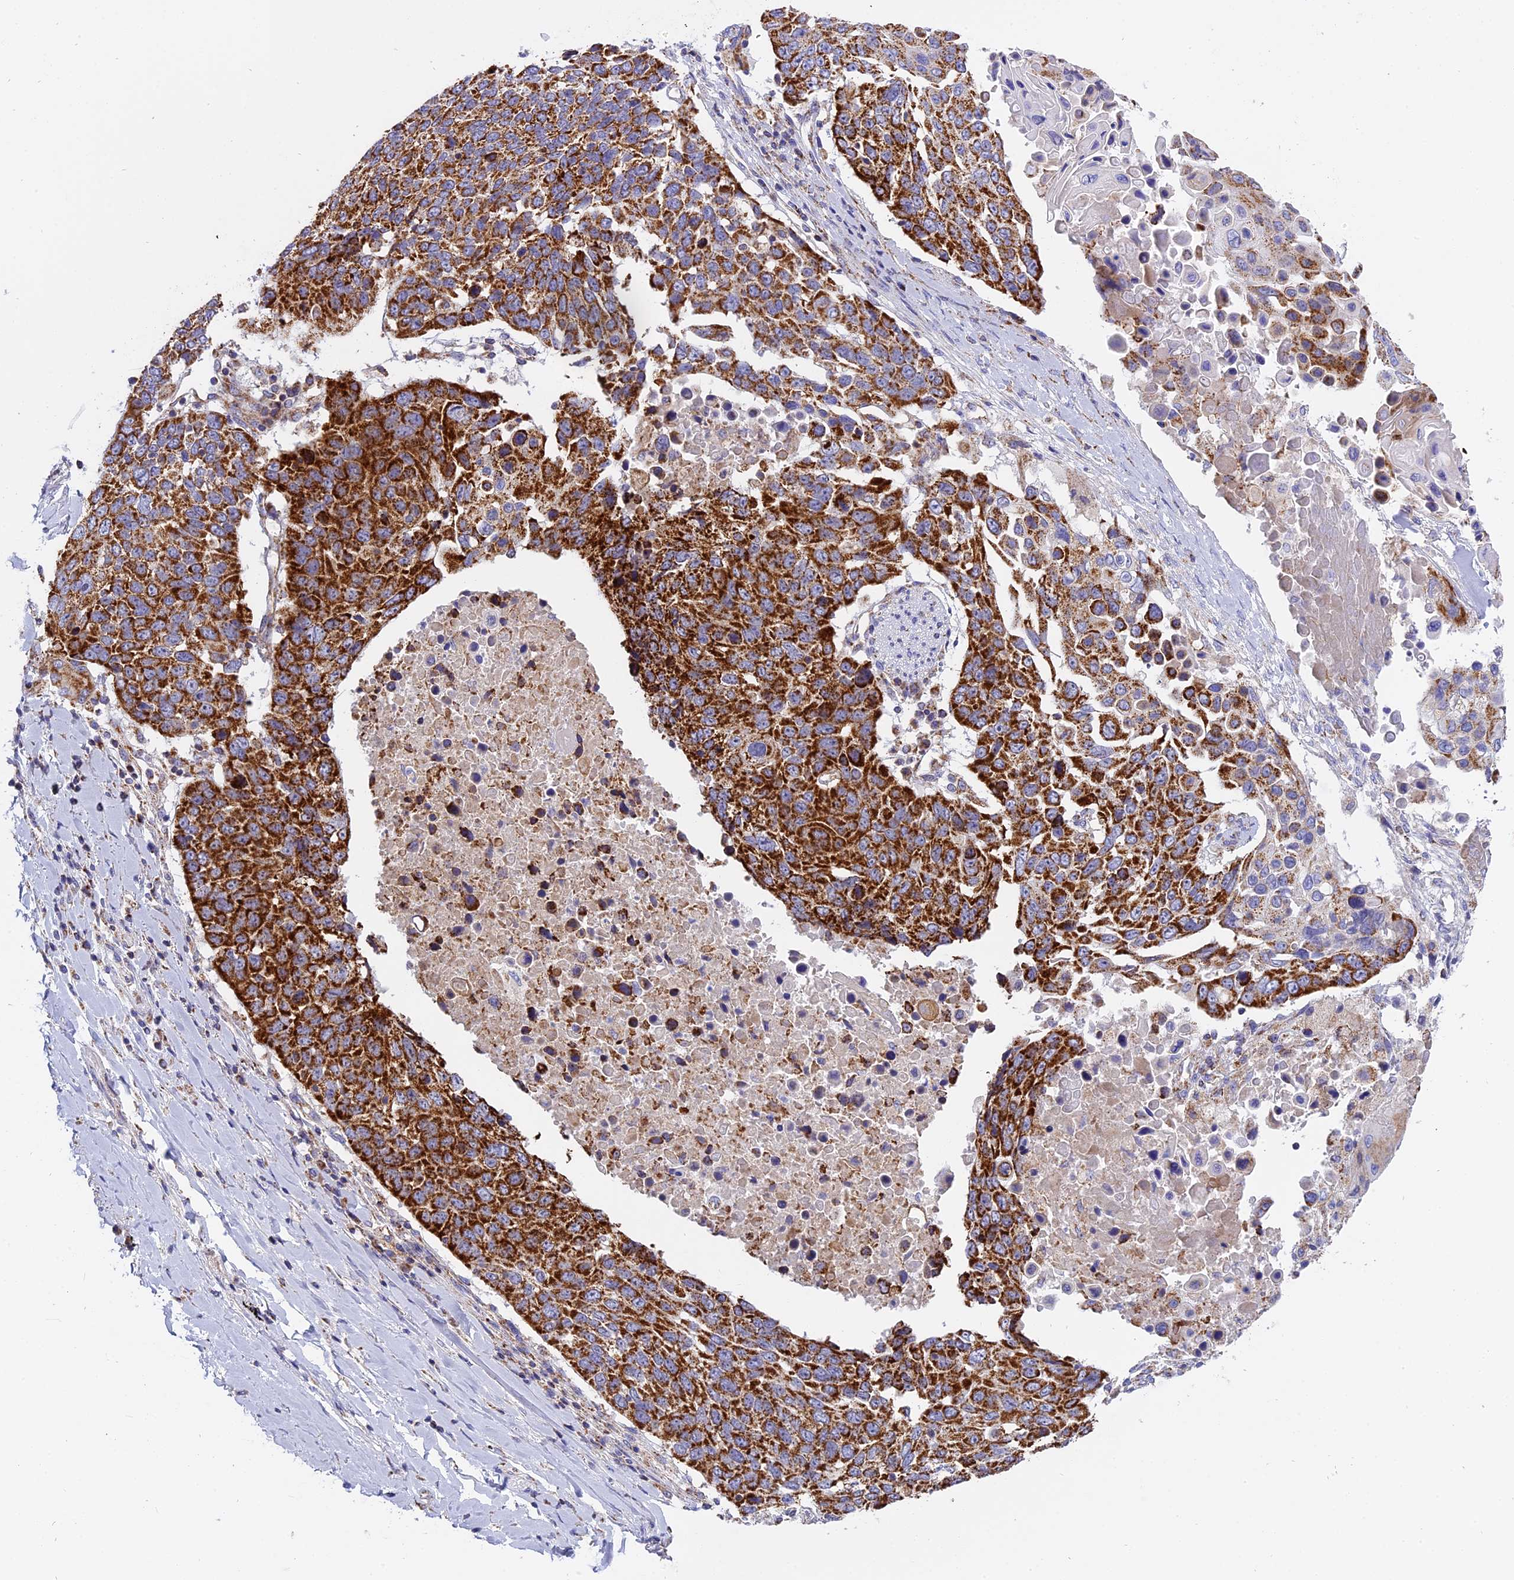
{"staining": {"intensity": "strong", "quantity": ">75%", "location": "cytoplasmic/membranous"}, "tissue": "lung cancer", "cell_type": "Tumor cells", "image_type": "cancer", "snomed": [{"axis": "morphology", "description": "Squamous cell carcinoma, NOS"}, {"axis": "topography", "description": "Lung"}], "caption": "Immunohistochemical staining of human lung squamous cell carcinoma demonstrates high levels of strong cytoplasmic/membranous protein positivity in approximately >75% of tumor cells. The protein is shown in brown color, while the nuclei are stained blue.", "gene": "MRPS34", "patient": {"sex": "male", "age": 66}}